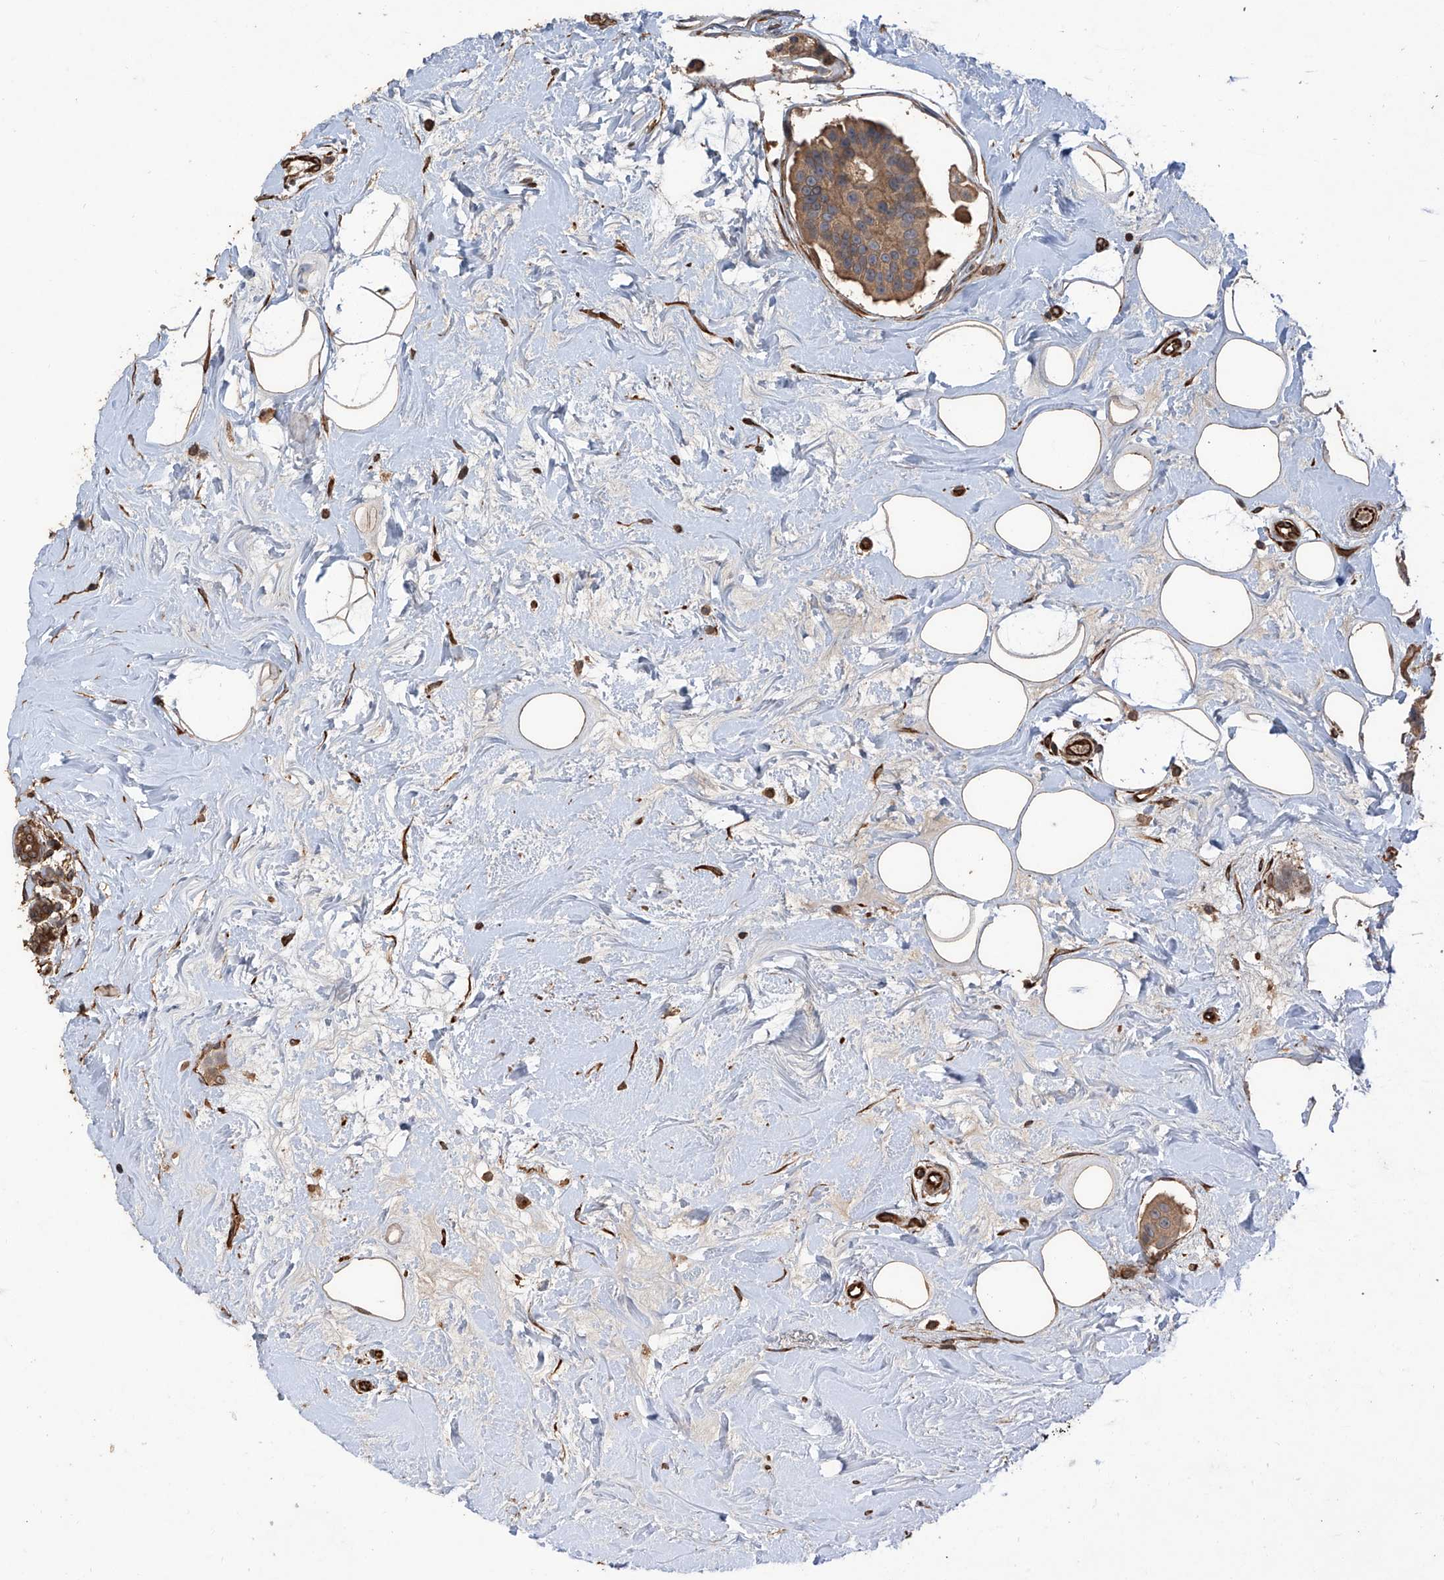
{"staining": {"intensity": "moderate", "quantity": ">75%", "location": "cytoplasmic/membranous"}, "tissue": "breast cancer", "cell_type": "Tumor cells", "image_type": "cancer", "snomed": [{"axis": "morphology", "description": "Normal tissue, NOS"}, {"axis": "morphology", "description": "Duct carcinoma"}, {"axis": "topography", "description": "Breast"}], "caption": "IHC (DAB) staining of human breast invasive ductal carcinoma displays moderate cytoplasmic/membranous protein positivity in approximately >75% of tumor cells. (brown staining indicates protein expression, while blue staining denotes nuclei).", "gene": "AGBL5", "patient": {"sex": "female", "age": 39}}